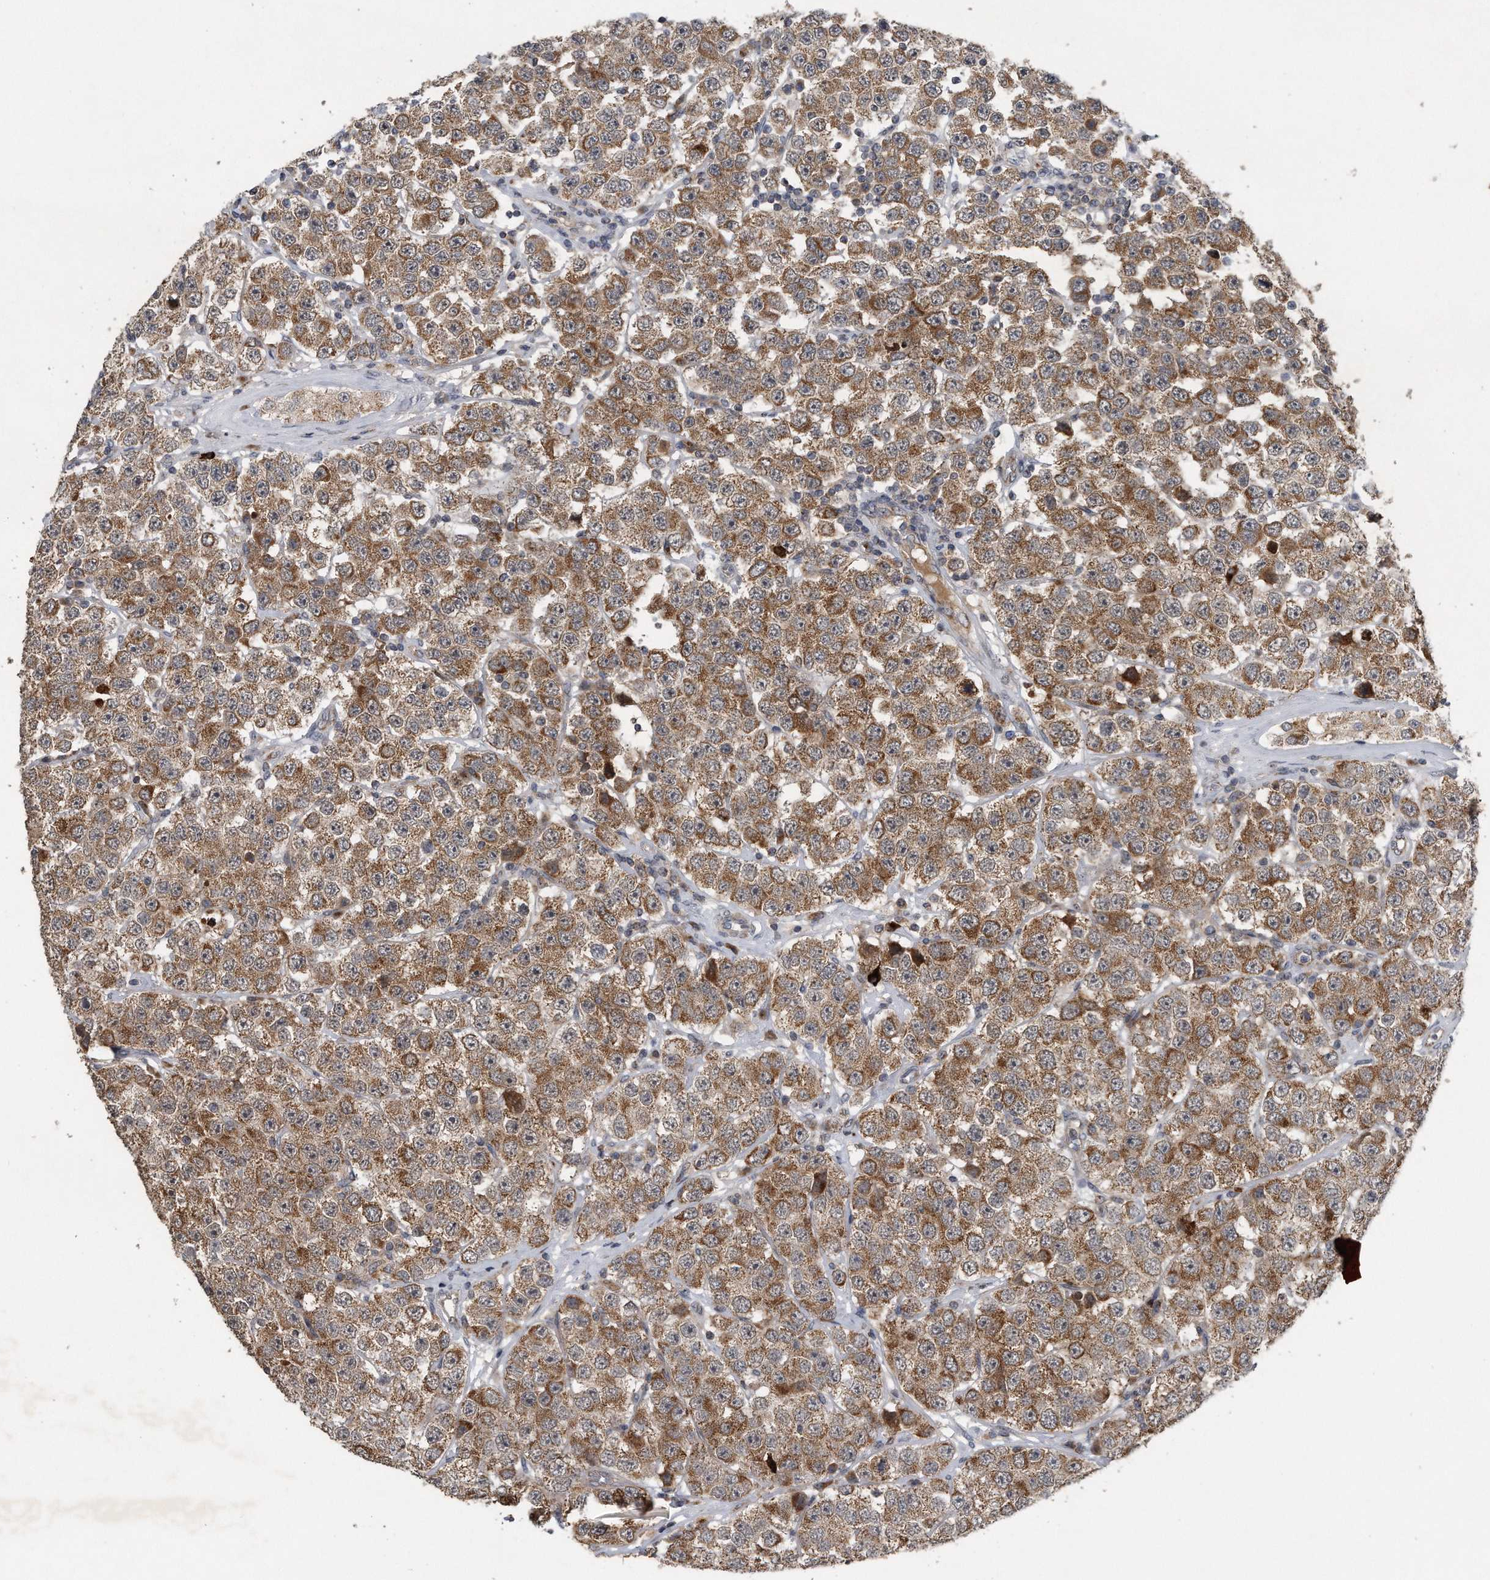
{"staining": {"intensity": "moderate", "quantity": ">75%", "location": "cytoplasmic/membranous"}, "tissue": "testis cancer", "cell_type": "Tumor cells", "image_type": "cancer", "snomed": [{"axis": "morphology", "description": "Seminoma, NOS"}, {"axis": "topography", "description": "Testis"}], "caption": "IHC (DAB) staining of testis cancer (seminoma) reveals moderate cytoplasmic/membranous protein positivity in about >75% of tumor cells. The staining was performed using DAB, with brown indicating positive protein expression. Nuclei are stained blue with hematoxylin.", "gene": "LYRM4", "patient": {"sex": "male", "age": 28}}